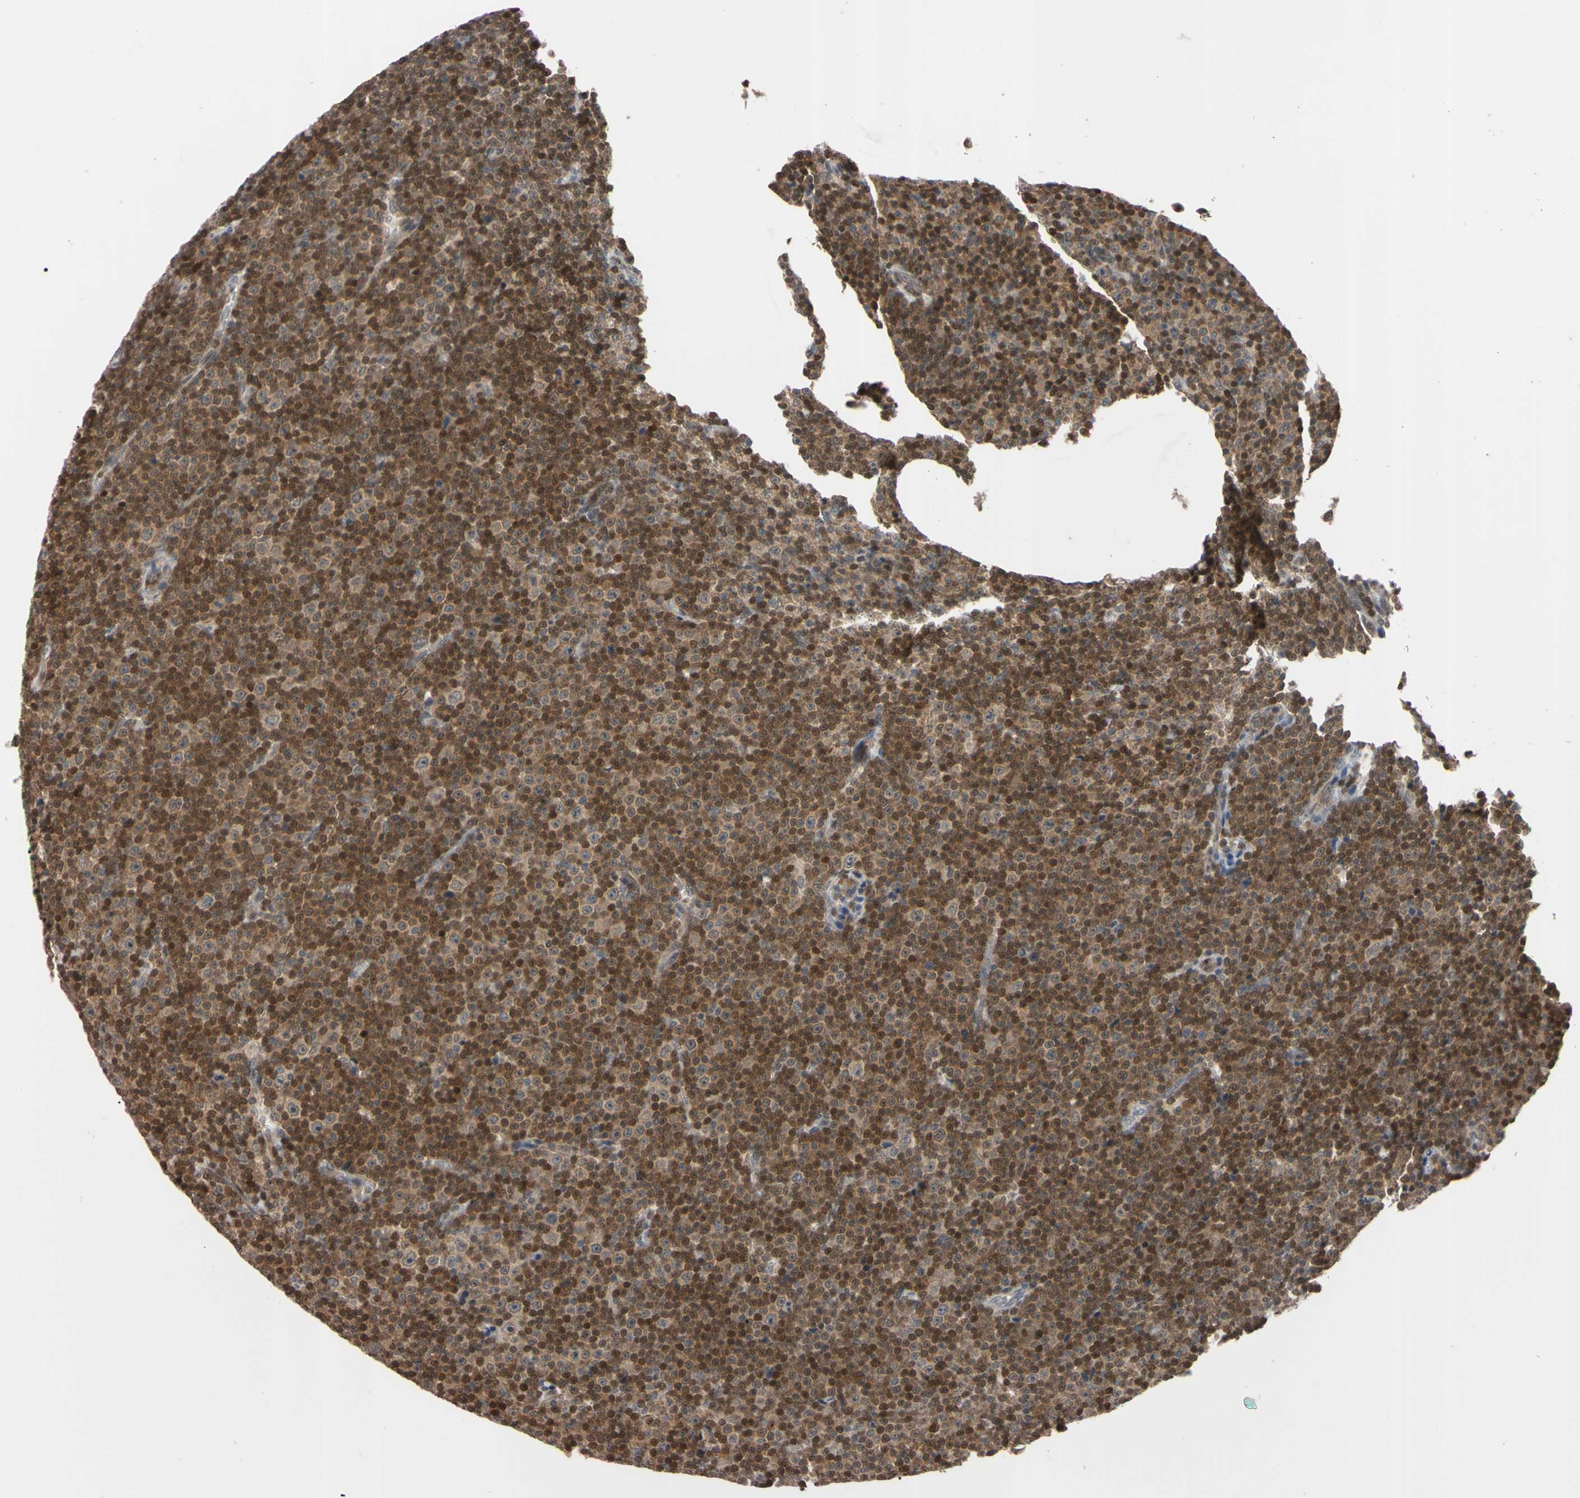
{"staining": {"intensity": "moderate", "quantity": ">75%", "location": "nuclear"}, "tissue": "lymphoma", "cell_type": "Tumor cells", "image_type": "cancer", "snomed": [{"axis": "morphology", "description": "Malignant lymphoma, non-Hodgkin's type, Low grade"}, {"axis": "topography", "description": "Lymph node"}], "caption": "This photomicrograph shows immunohistochemistry (IHC) staining of lymphoma, with medium moderate nuclear expression in about >75% of tumor cells.", "gene": "UBE2I", "patient": {"sex": "female", "age": 67}}